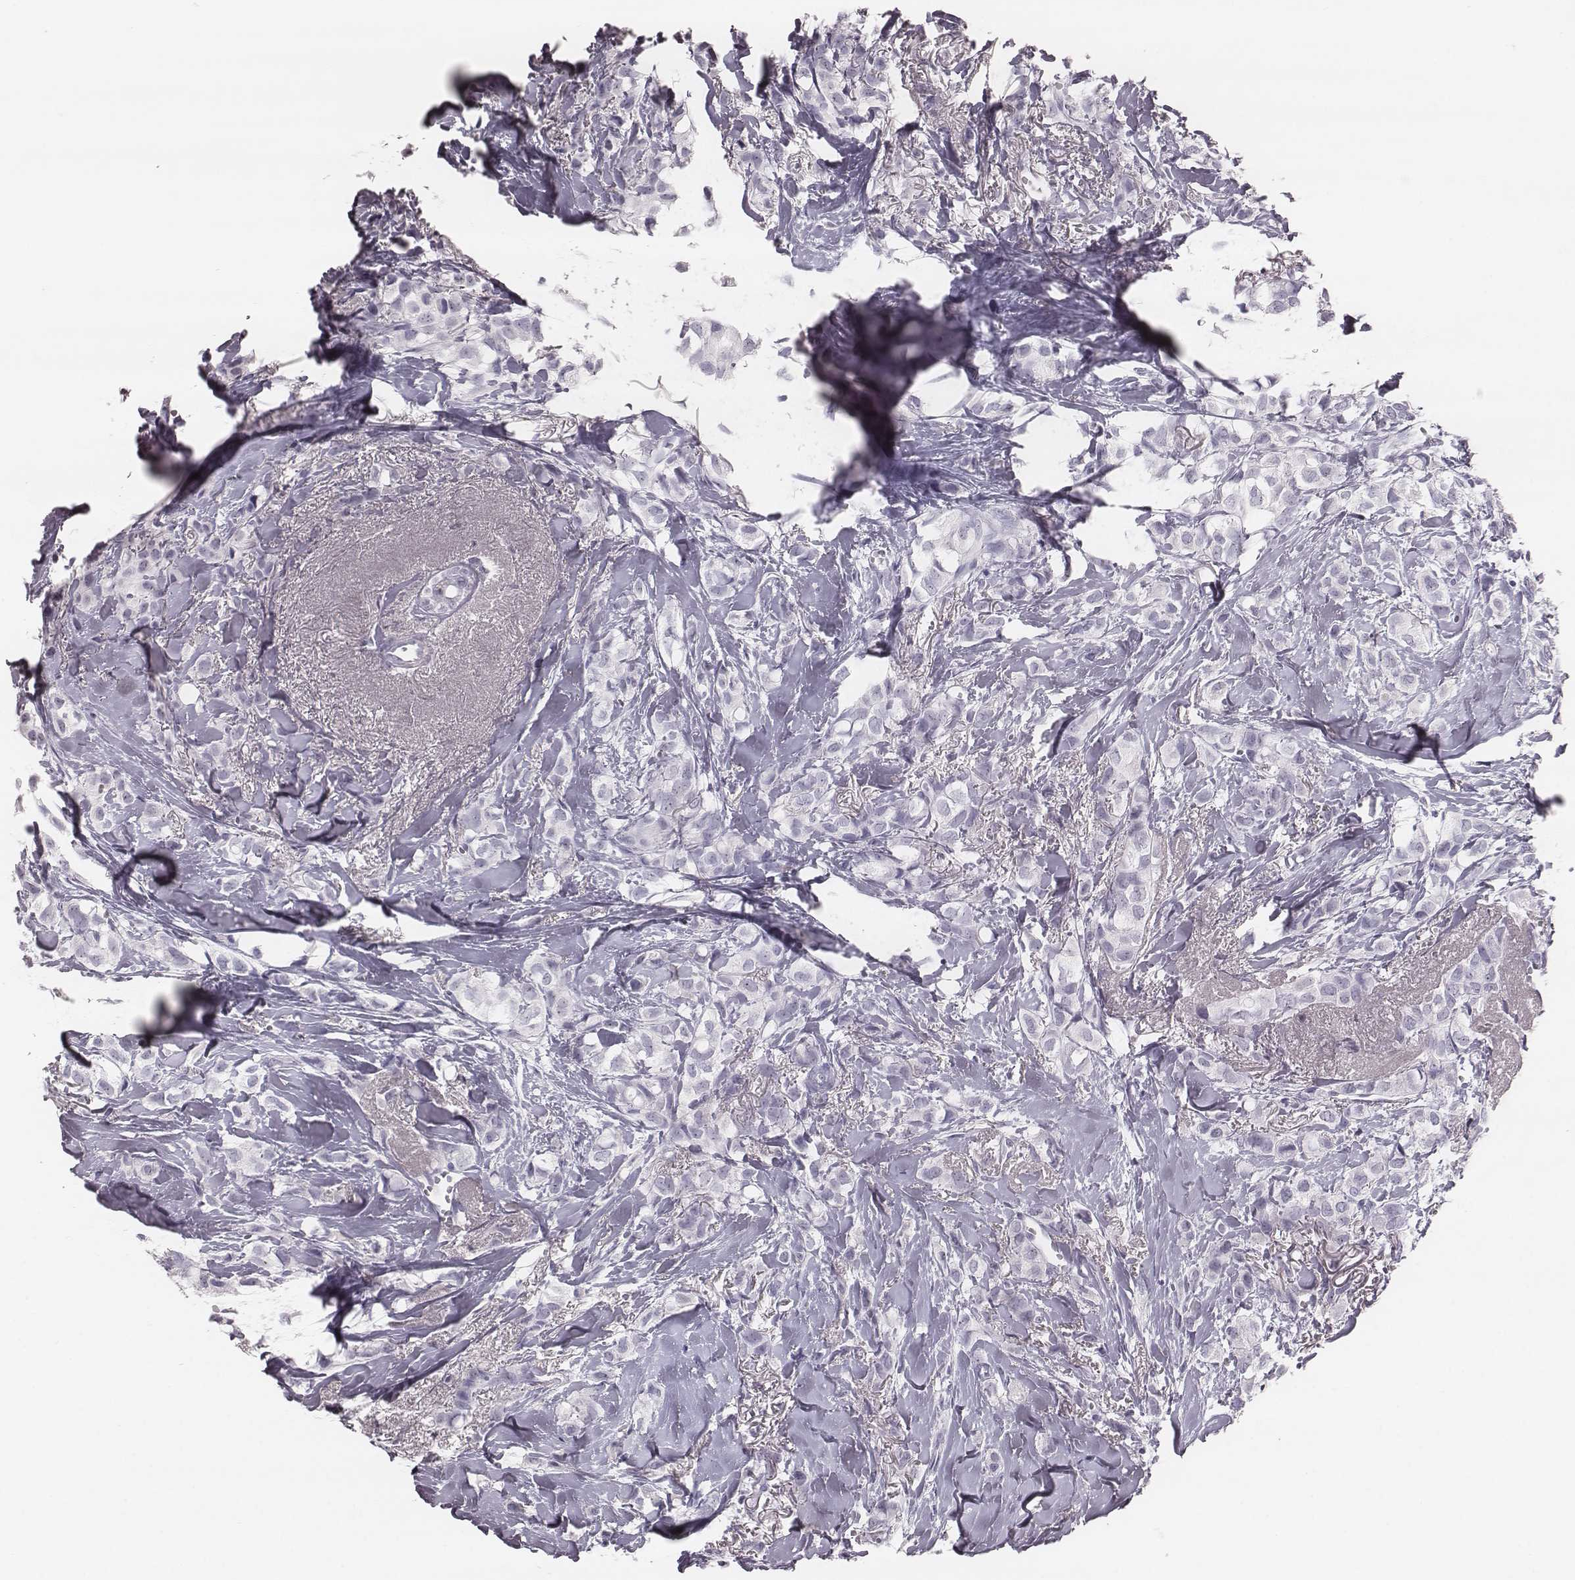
{"staining": {"intensity": "negative", "quantity": "none", "location": "none"}, "tissue": "breast cancer", "cell_type": "Tumor cells", "image_type": "cancer", "snomed": [{"axis": "morphology", "description": "Duct carcinoma"}, {"axis": "topography", "description": "Breast"}], "caption": "The micrograph exhibits no significant positivity in tumor cells of breast cancer.", "gene": "KRT74", "patient": {"sex": "female", "age": 85}}